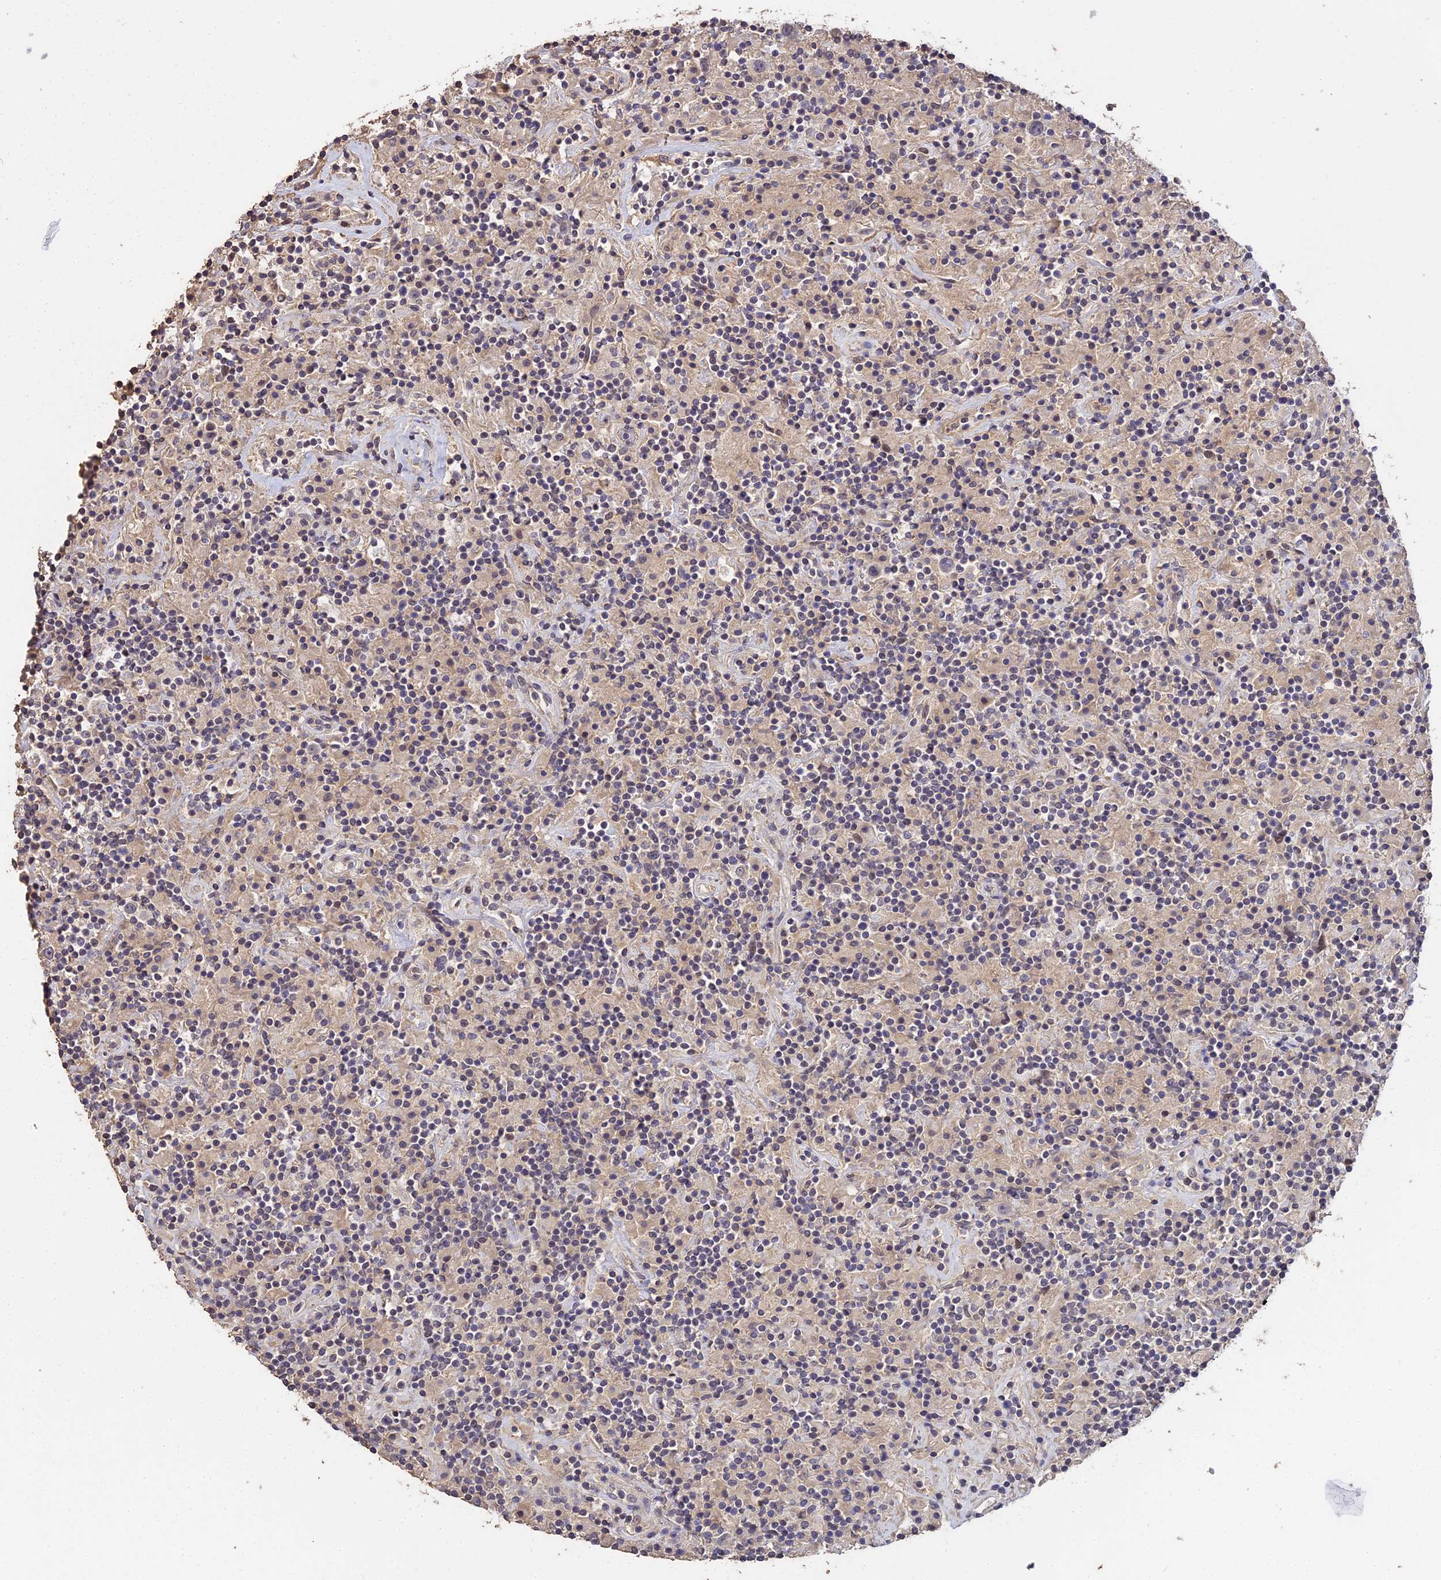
{"staining": {"intensity": "negative", "quantity": "none", "location": "none"}, "tissue": "lymphoma", "cell_type": "Tumor cells", "image_type": "cancer", "snomed": [{"axis": "morphology", "description": "Hodgkin's disease, NOS"}, {"axis": "topography", "description": "Lymph node"}], "caption": "Tumor cells are negative for protein expression in human lymphoma. (DAB IHC visualized using brightfield microscopy, high magnification).", "gene": "LSM5", "patient": {"sex": "male", "age": 70}}